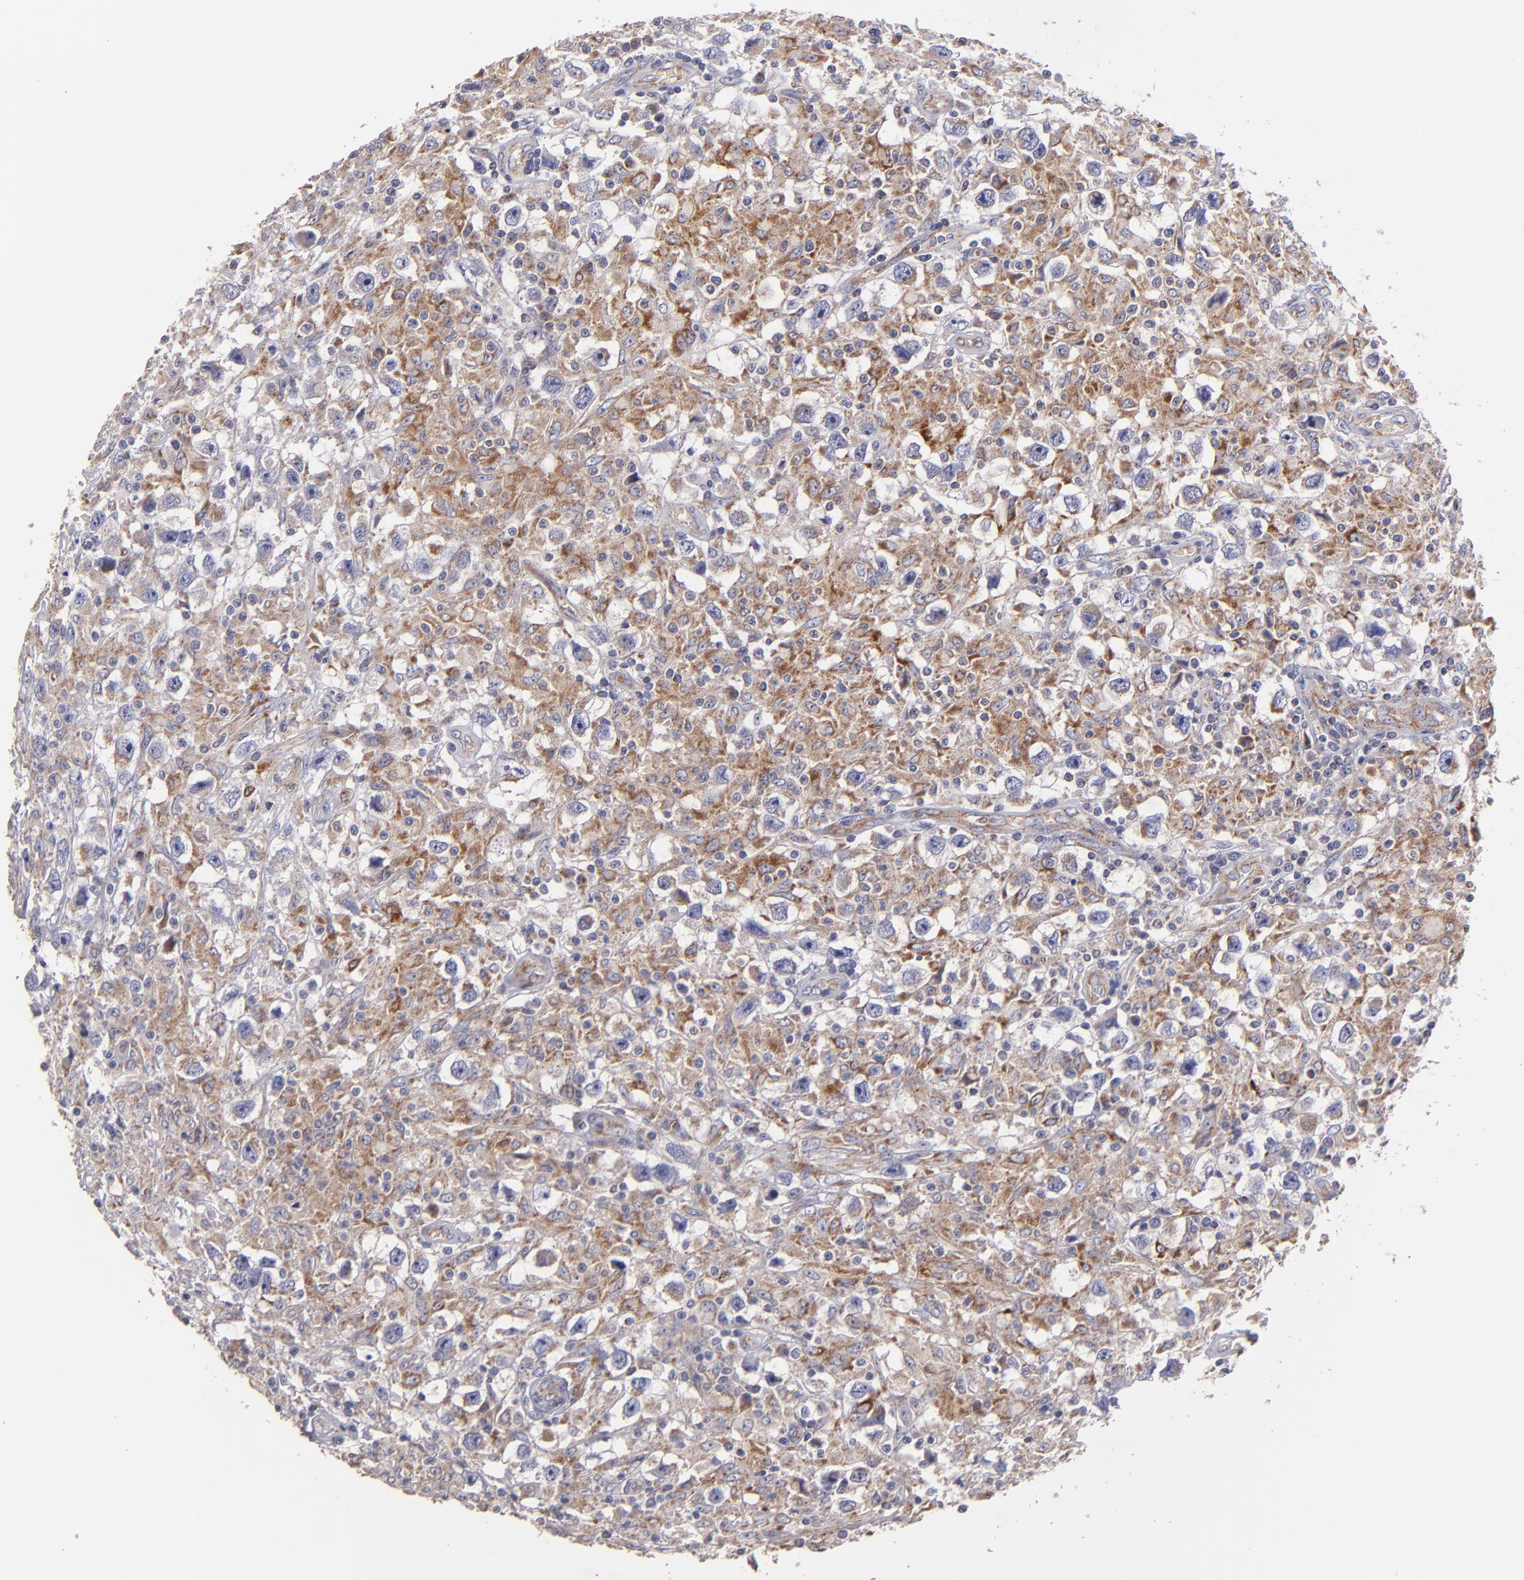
{"staining": {"intensity": "moderate", "quantity": ">75%", "location": "cytoplasmic/membranous"}, "tissue": "testis cancer", "cell_type": "Tumor cells", "image_type": "cancer", "snomed": [{"axis": "morphology", "description": "Seminoma, NOS"}, {"axis": "topography", "description": "Testis"}], "caption": "This is a micrograph of IHC staining of testis seminoma, which shows moderate staining in the cytoplasmic/membranous of tumor cells.", "gene": "CLTA", "patient": {"sex": "male", "age": 34}}